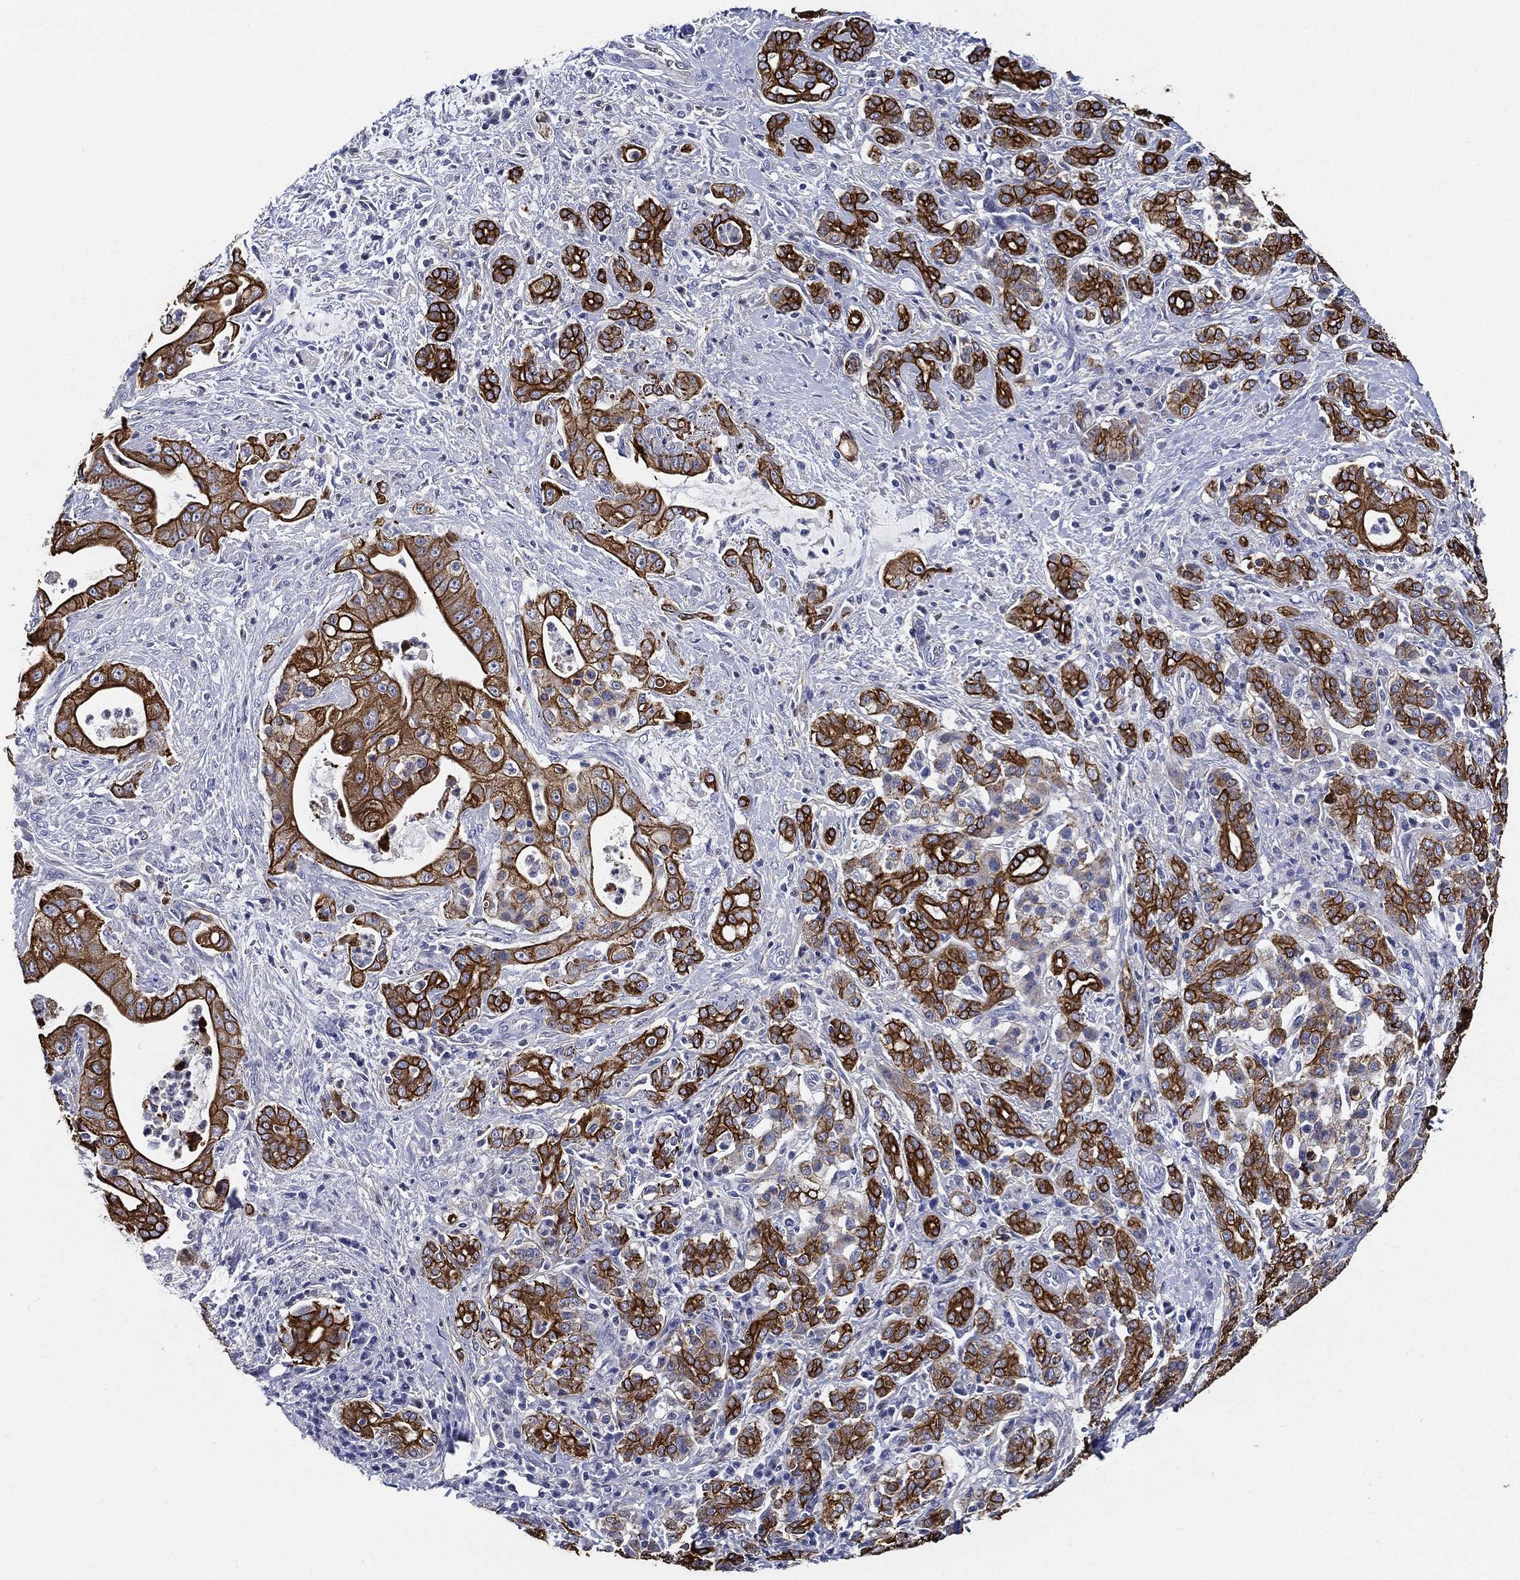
{"staining": {"intensity": "strong", "quantity": ">75%", "location": "cytoplasmic/membranous"}, "tissue": "pancreatic cancer", "cell_type": "Tumor cells", "image_type": "cancer", "snomed": [{"axis": "morphology", "description": "Normal tissue, NOS"}, {"axis": "morphology", "description": "Inflammation, NOS"}, {"axis": "morphology", "description": "Adenocarcinoma, NOS"}, {"axis": "topography", "description": "Pancreas"}], "caption": "IHC (DAB) staining of pancreatic adenocarcinoma demonstrates strong cytoplasmic/membranous protein positivity in about >75% of tumor cells.", "gene": "NEDD9", "patient": {"sex": "male", "age": 57}}